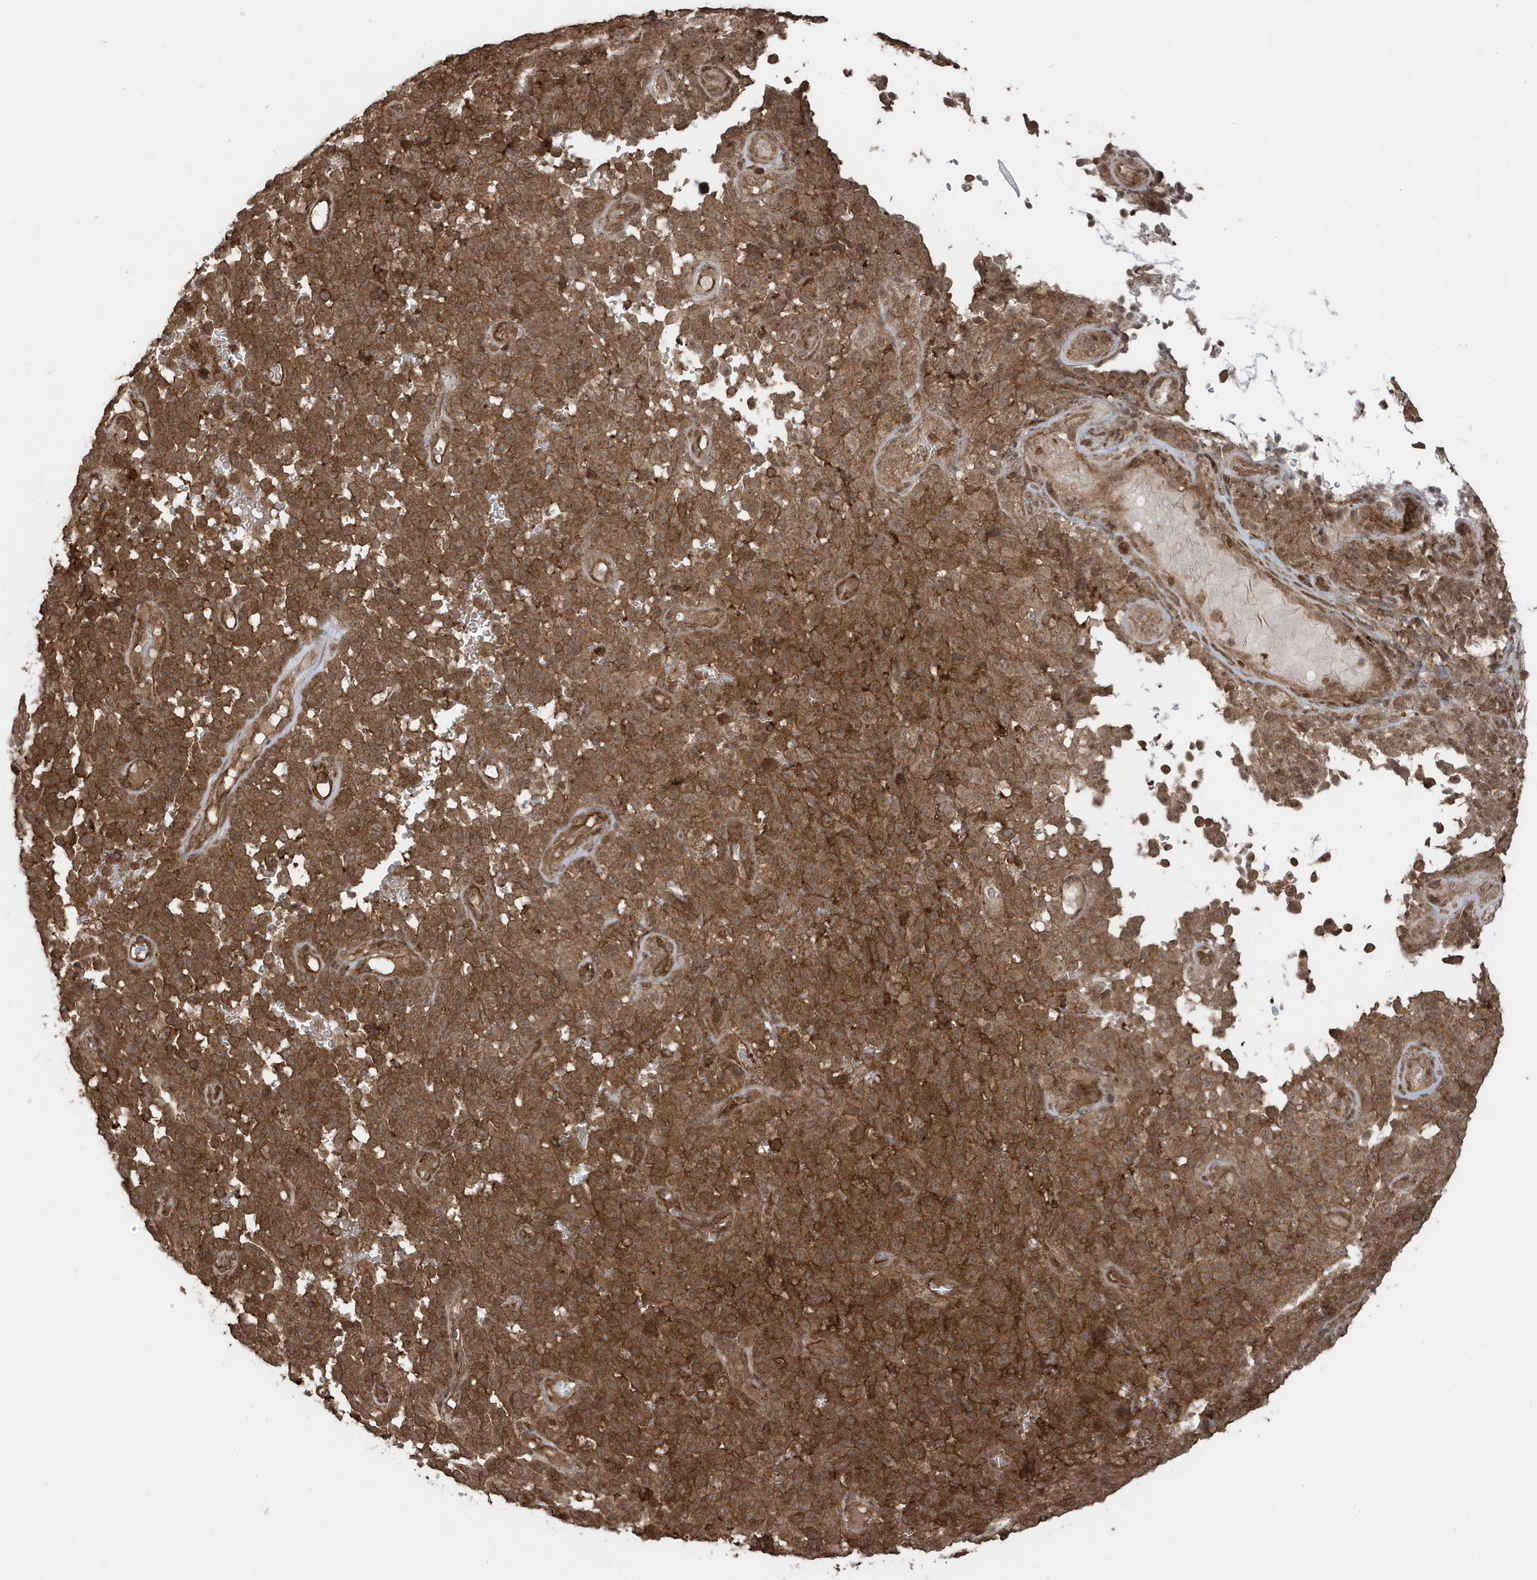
{"staining": {"intensity": "moderate", "quantity": ">75%", "location": "cytoplasmic/membranous"}, "tissue": "melanoma", "cell_type": "Tumor cells", "image_type": "cancer", "snomed": [{"axis": "morphology", "description": "Malignant melanoma, NOS"}, {"axis": "topography", "description": "Skin"}], "caption": "Immunohistochemistry (IHC) photomicrograph of human malignant melanoma stained for a protein (brown), which reveals medium levels of moderate cytoplasmic/membranous expression in approximately >75% of tumor cells.", "gene": "ASAP1", "patient": {"sex": "female", "age": 82}}